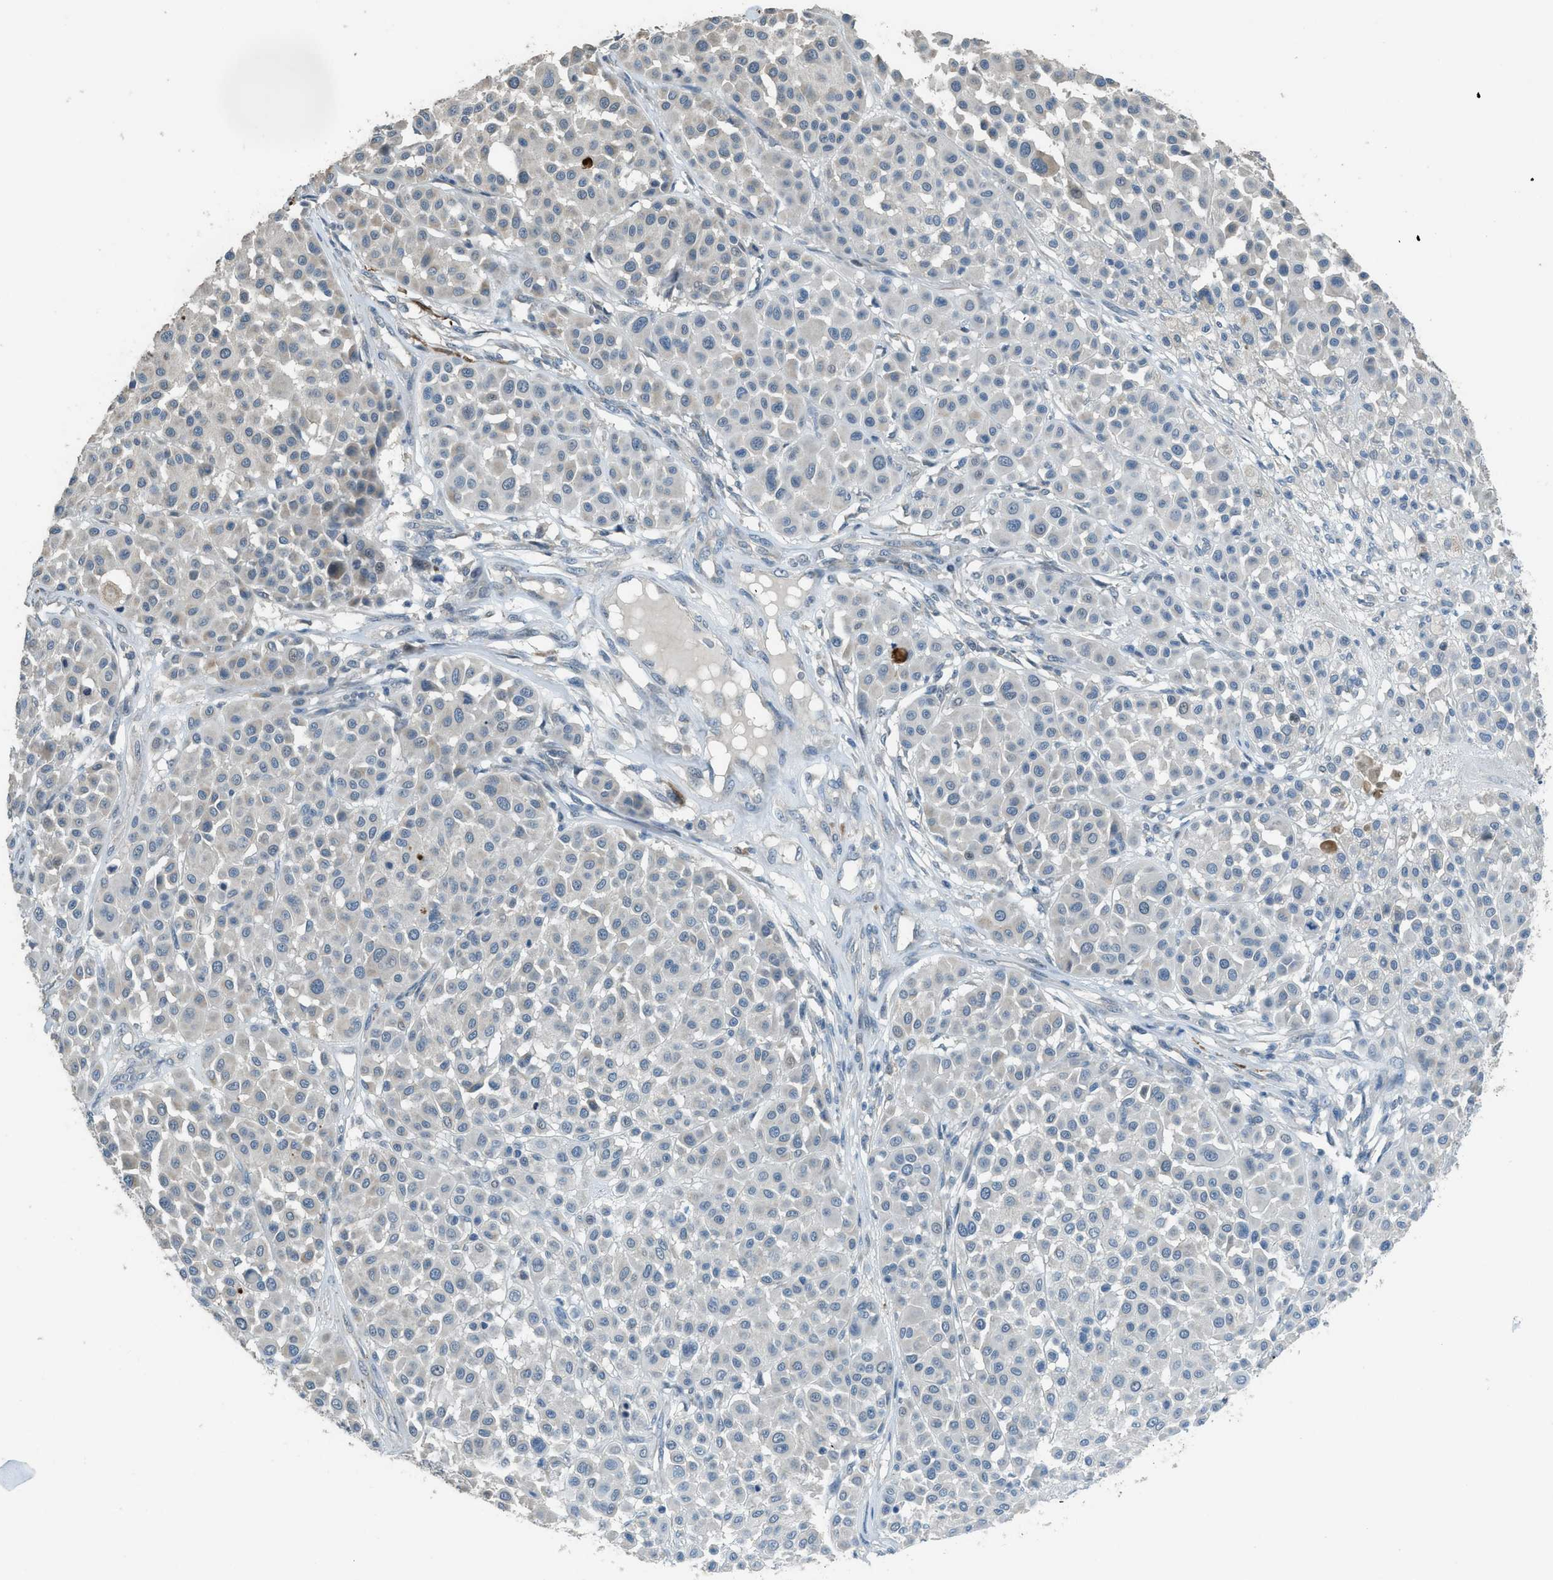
{"staining": {"intensity": "negative", "quantity": "none", "location": "none"}, "tissue": "melanoma", "cell_type": "Tumor cells", "image_type": "cancer", "snomed": [{"axis": "morphology", "description": "Malignant melanoma, Metastatic site"}, {"axis": "topography", "description": "Soft tissue"}], "caption": "Tumor cells are negative for brown protein staining in malignant melanoma (metastatic site). (Stains: DAB IHC with hematoxylin counter stain, Microscopy: brightfield microscopy at high magnification).", "gene": "TIMD4", "patient": {"sex": "male", "age": 41}}